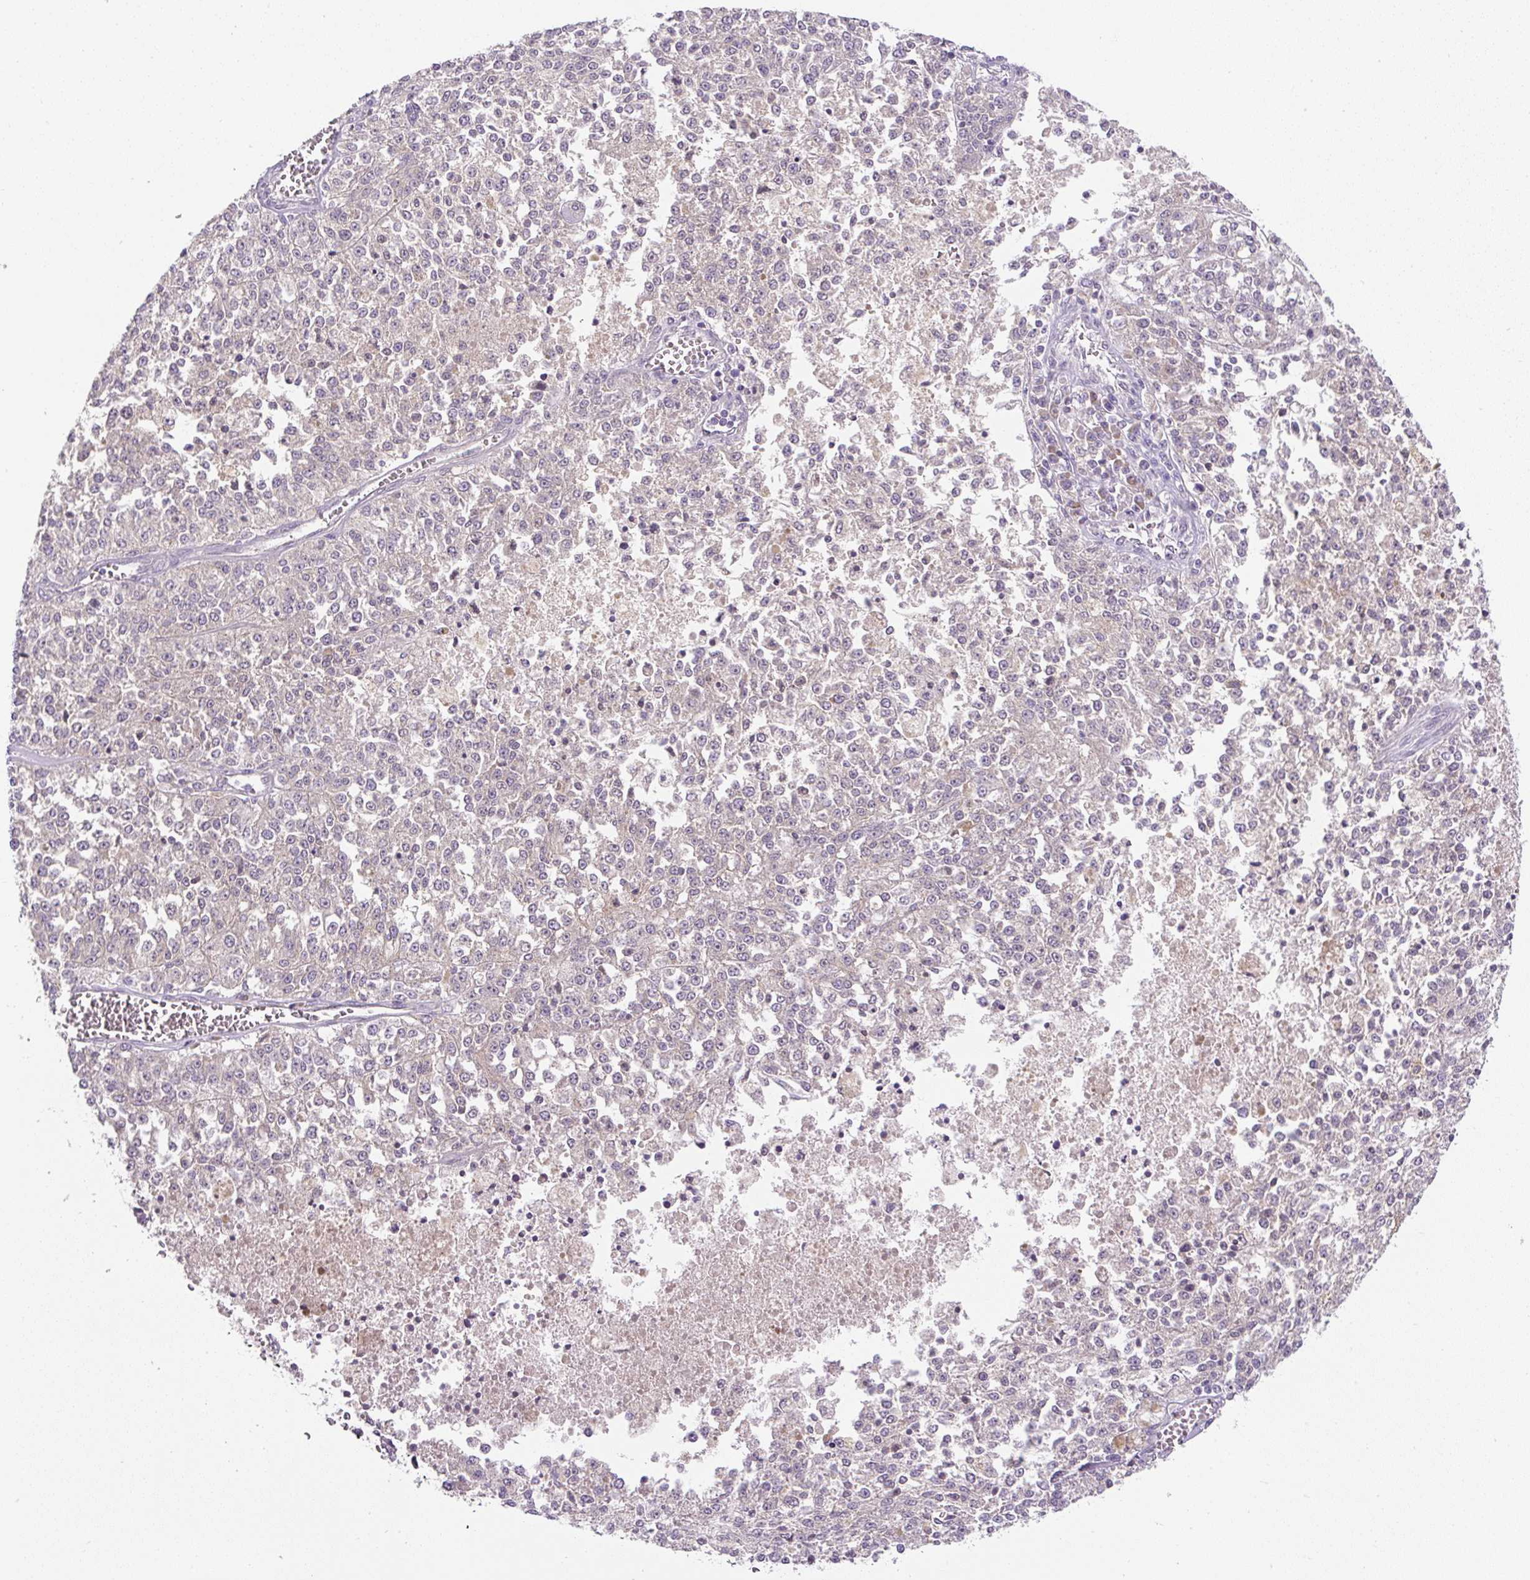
{"staining": {"intensity": "negative", "quantity": "none", "location": "none"}, "tissue": "melanoma", "cell_type": "Tumor cells", "image_type": "cancer", "snomed": [{"axis": "morphology", "description": "Malignant melanoma, NOS"}, {"axis": "topography", "description": "Skin"}], "caption": "DAB immunohistochemical staining of human melanoma demonstrates no significant staining in tumor cells.", "gene": "UBL3", "patient": {"sex": "female", "age": 64}}